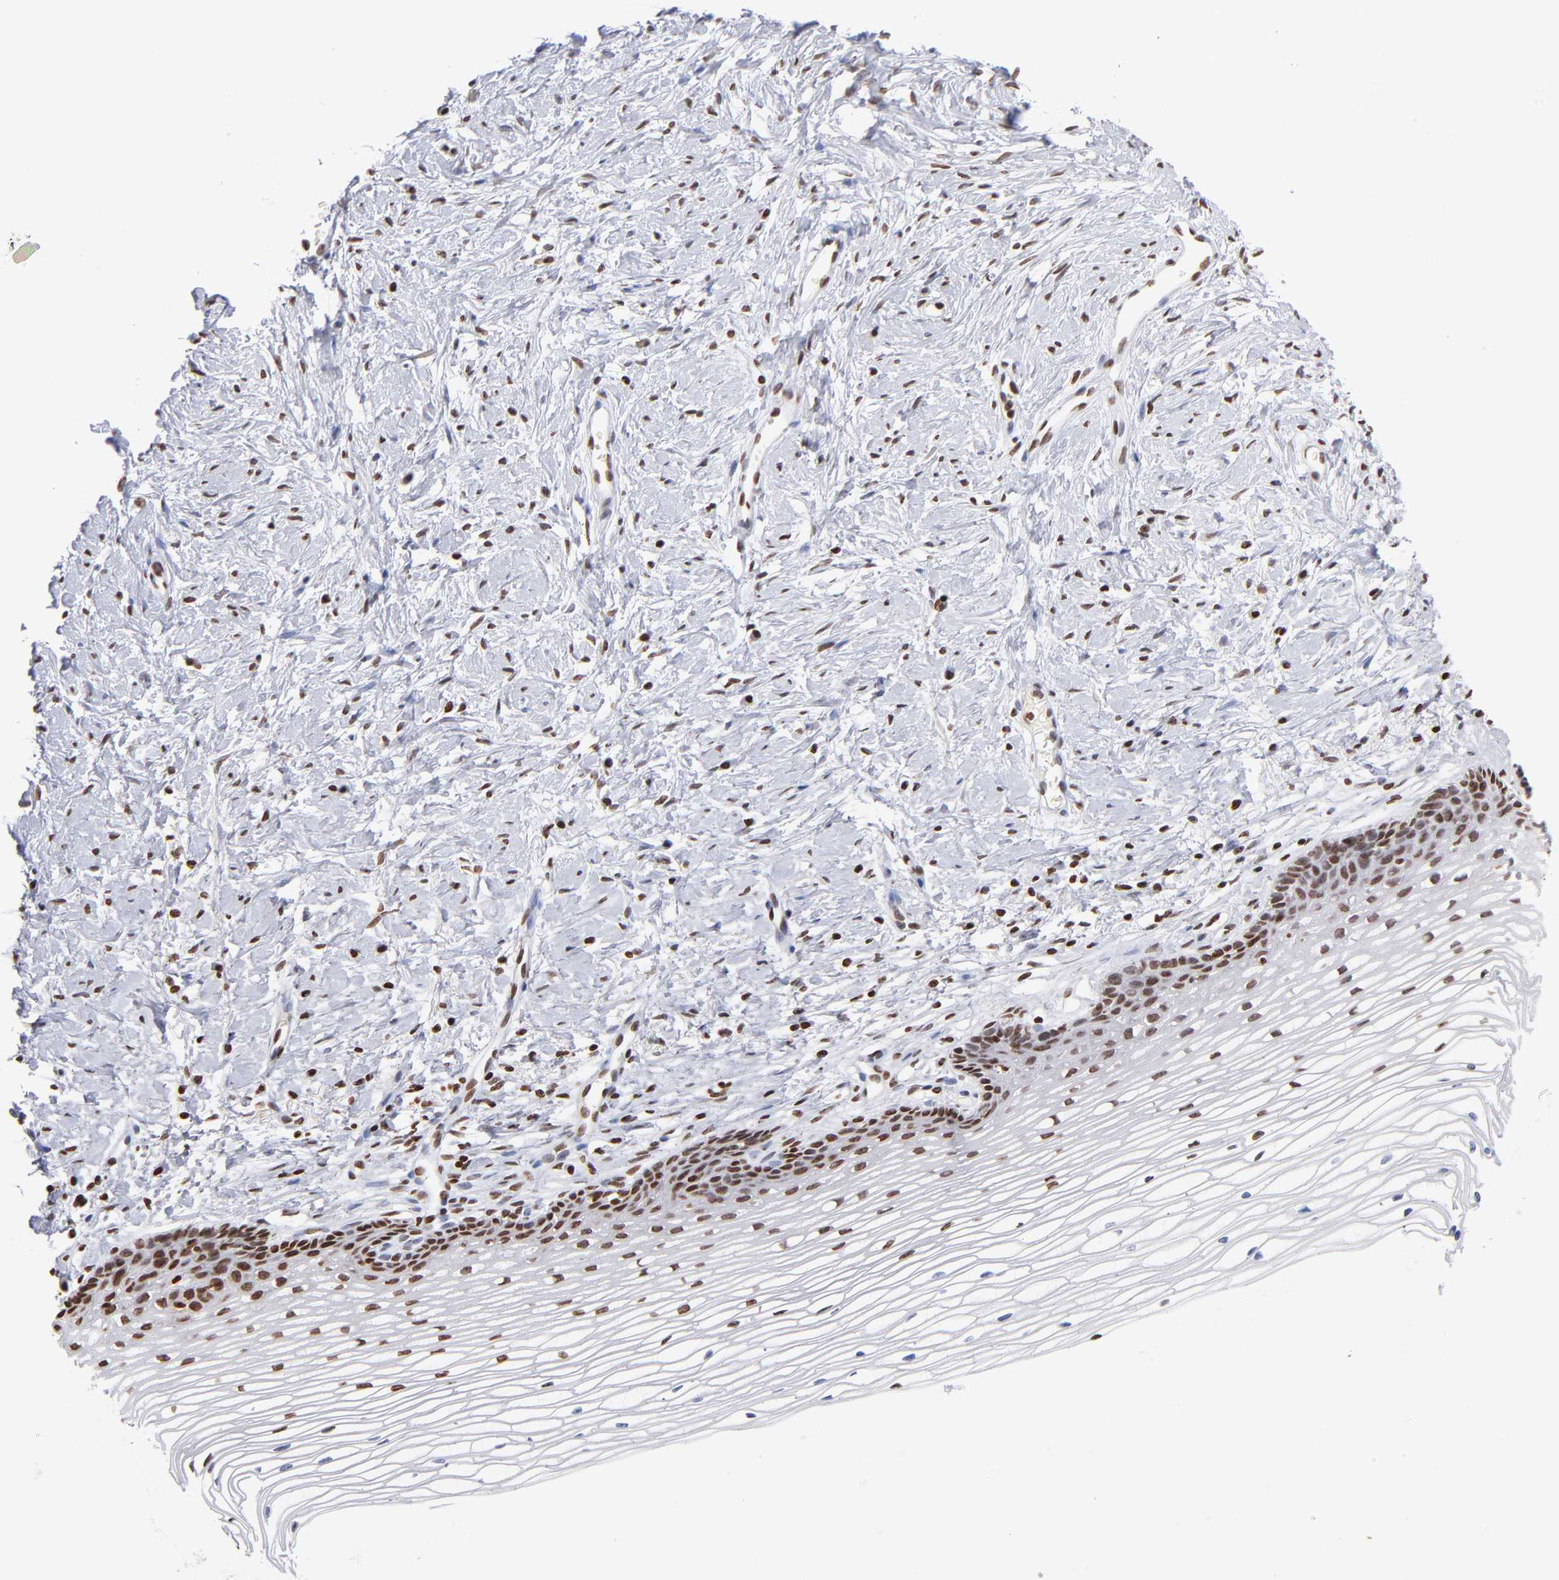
{"staining": {"intensity": "moderate", "quantity": ">75%", "location": "nuclear"}, "tissue": "cervix", "cell_type": "Glandular cells", "image_type": "normal", "snomed": [{"axis": "morphology", "description": "Normal tissue, NOS"}, {"axis": "topography", "description": "Cervix"}], "caption": "Immunohistochemistry (IHC) image of benign human cervix stained for a protein (brown), which demonstrates medium levels of moderate nuclear expression in approximately >75% of glandular cells.", "gene": "RTL4", "patient": {"sex": "female", "age": 77}}